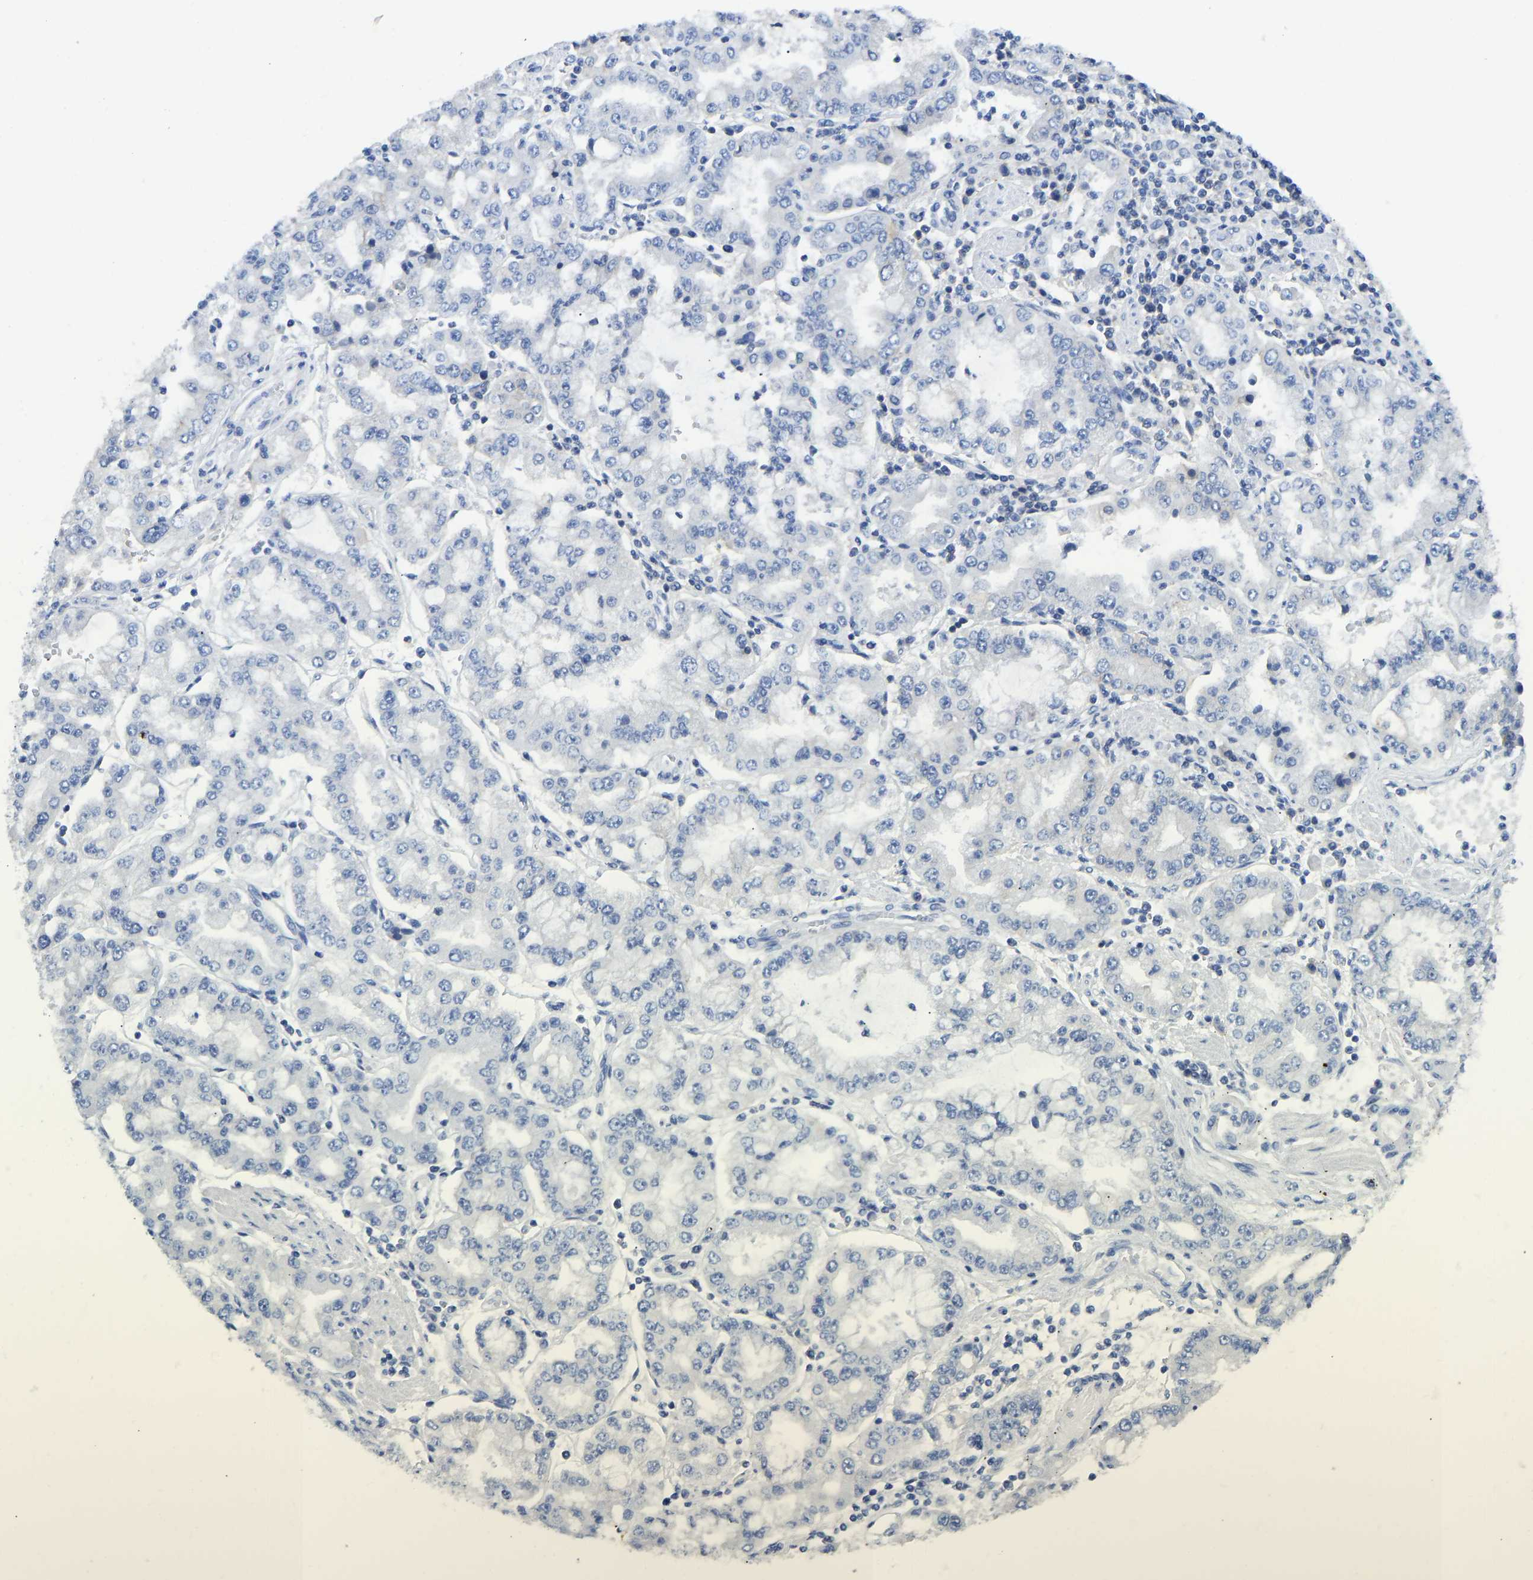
{"staining": {"intensity": "negative", "quantity": "none", "location": "none"}, "tissue": "stomach cancer", "cell_type": "Tumor cells", "image_type": "cancer", "snomed": [{"axis": "morphology", "description": "Adenocarcinoma, NOS"}, {"axis": "topography", "description": "Stomach"}], "caption": "An image of stomach adenocarcinoma stained for a protein reveals no brown staining in tumor cells.", "gene": "NDRG3", "patient": {"sex": "male", "age": 76}}